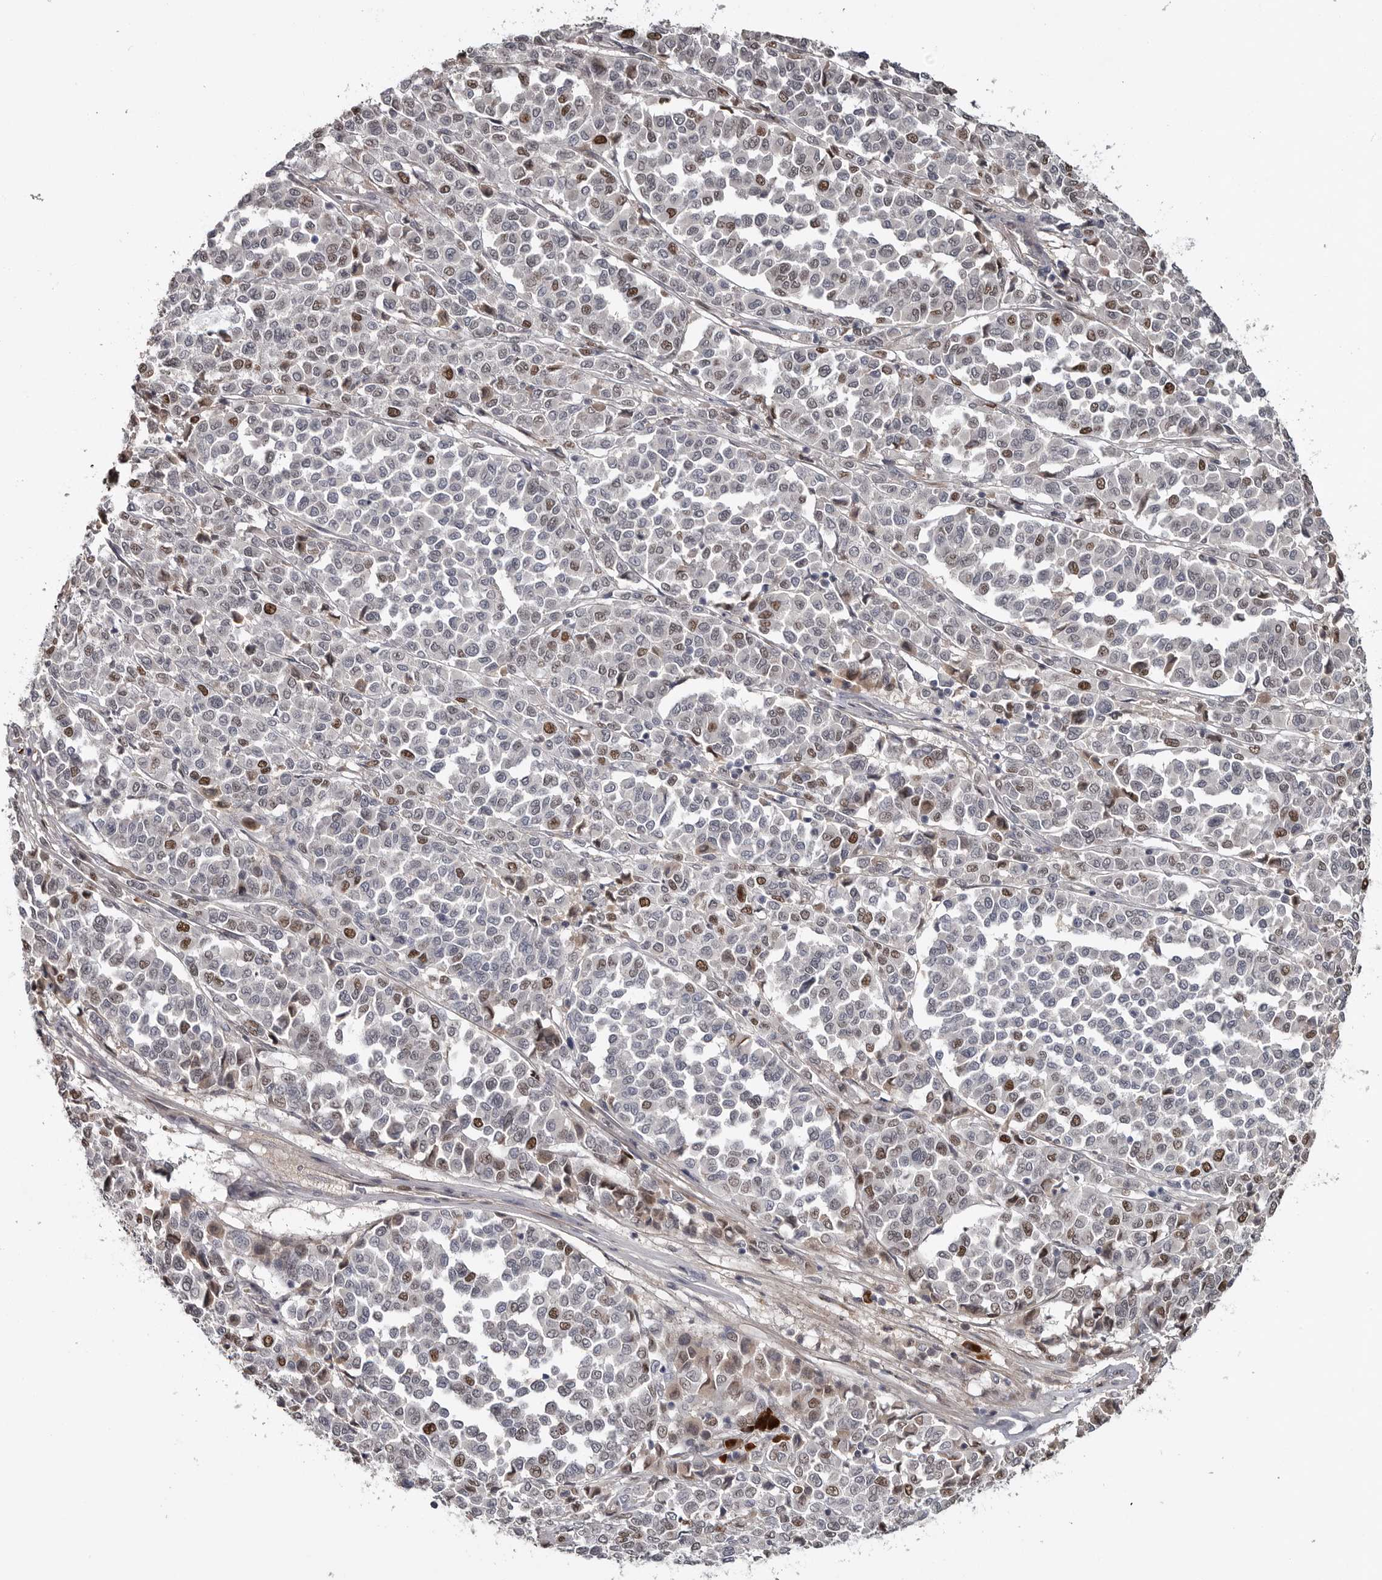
{"staining": {"intensity": "moderate", "quantity": "25%-75%", "location": "nuclear"}, "tissue": "melanoma", "cell_type": "Tumor cells", "image_type": "cancer", "snomed": [{"axis": "morphology", "description": "Malignant melanoma, Metastatic site"}, {"axis": "topography", "description": "Pancreas"}], "caption": "Melanoma tissue exhibits moderate nuclear expression in approximately 25%-75% of tumor cells, visualized by immunohistochemistry.", "gene": "ZNF277", "patient": {"sex": "female", "age": 30}}